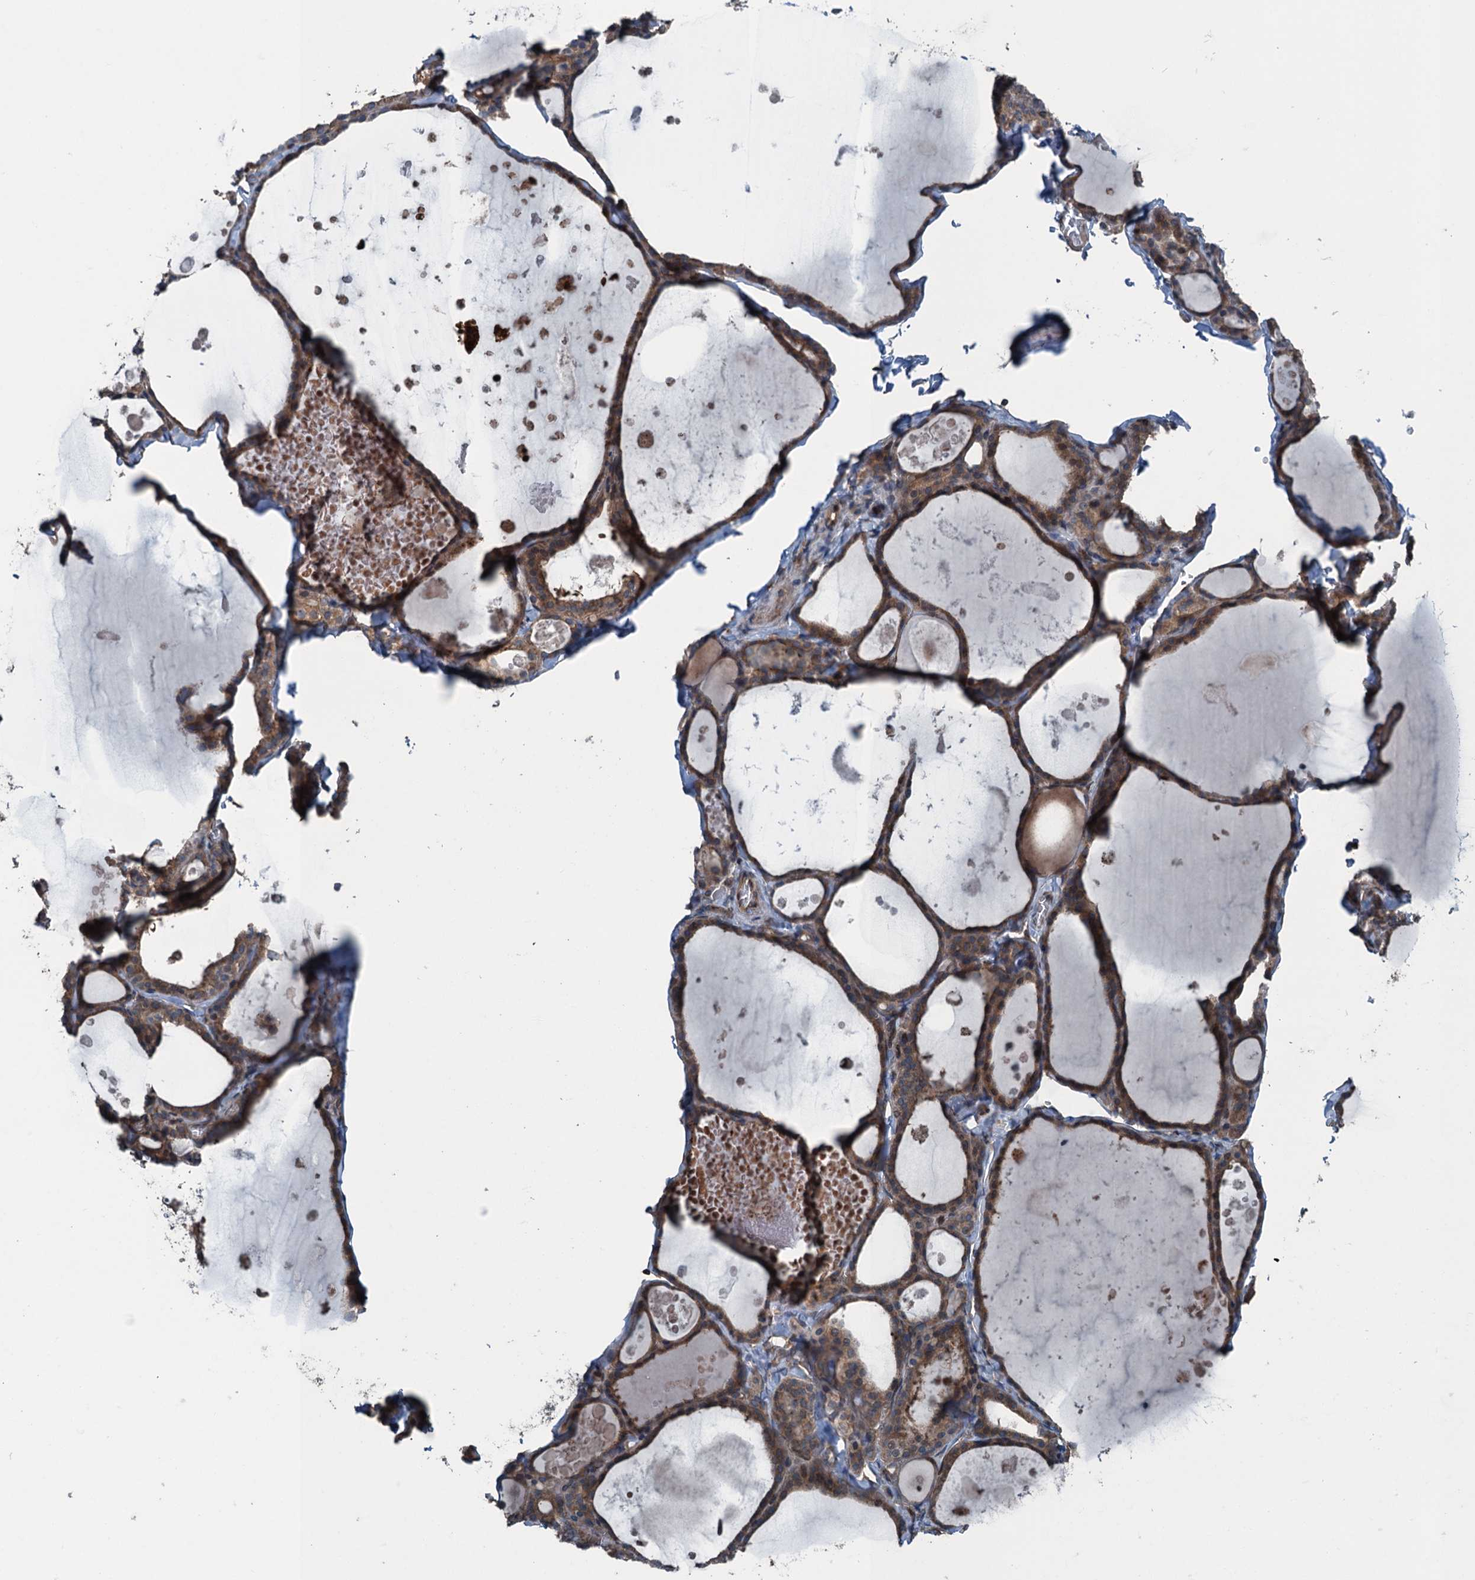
{"staining": {"intensity": "moderate", "quantity": ">75%", "location": "cytoplasmic/membranous"}, "tissue": "thyroid gland", "cell_type": "Glandular cells", "image_type": "normal", "snomed": [{"axis": "morphology", "description": "Normal tissue, NOS"}, {"axis": "topography", "description": "Thyroid gland"}], "caption": "IHC micrograph of benign thyroid gland: human thyroid gland stained using IHC reveals medium levels of moderate protein expression localized specifically in the cytoplasmic/membranous of glandular cells, appearing as a cytoplasmic/membranous brown color.", "gene": "TRAPPC8", "patient": {"sex": "male", "age": 56}}